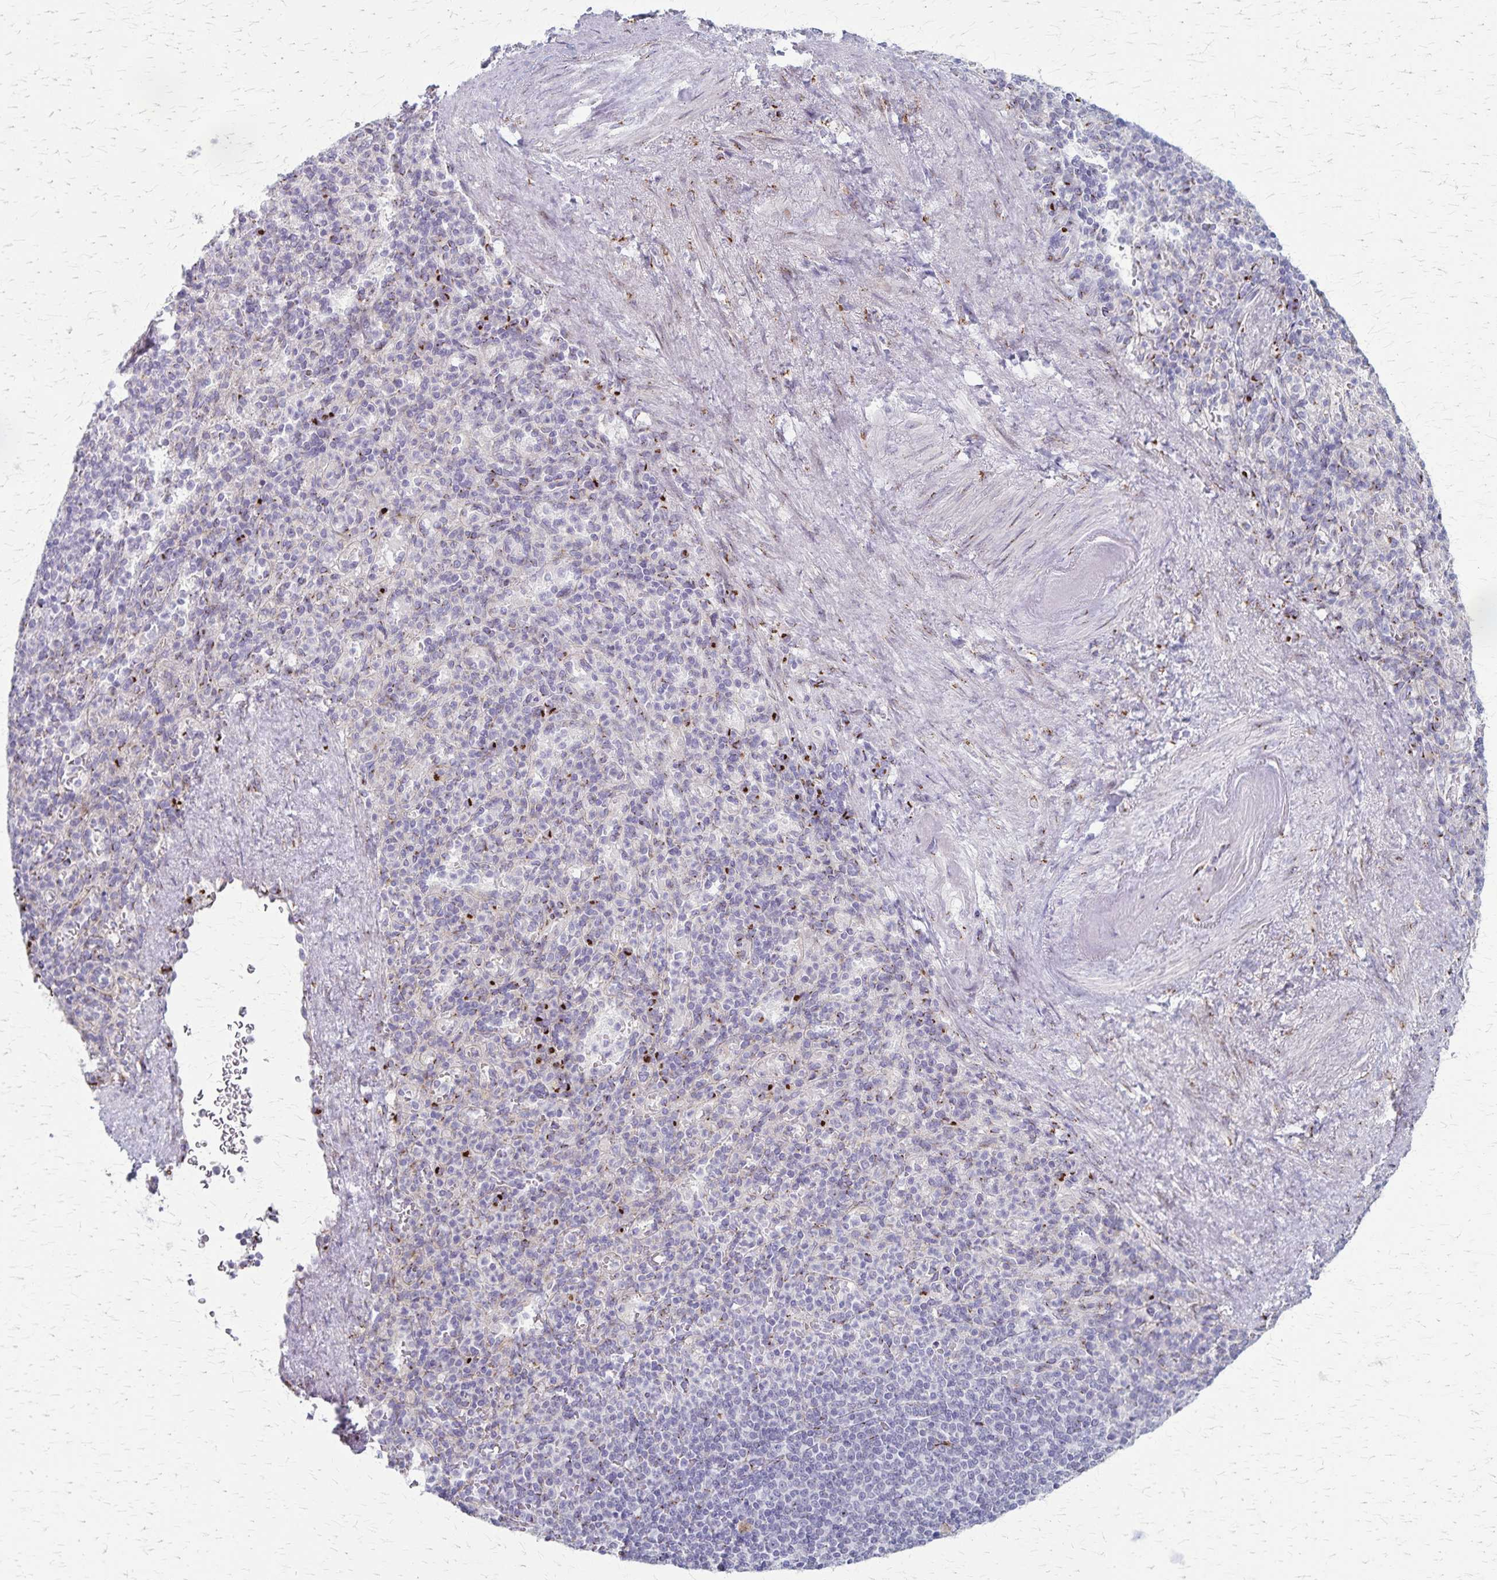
{"staining": {"intensity": "strong", "quantity": "<25%", "location": "cytoplasmic/membranous"}, "tissue": "spleen", "cell_type": "Cells in red pulp", "image_type": "normal", "snomed": [{"axis": "morphology", "description": "Normal tissue, NOS"}, {"axis": "topography", "description": "Spleen"}], "caption": "Spleen stained with immunohistochemistry (IHC) shows strong cytoplasmic/membranous staining in approximately <25% of cells in red pulp. Immunohistochemistry (ihc) stains the protein in brown and the nuclei are stained blue.", "gene": "MCFD2", "patient": {"sex": "female", "age": 74}}